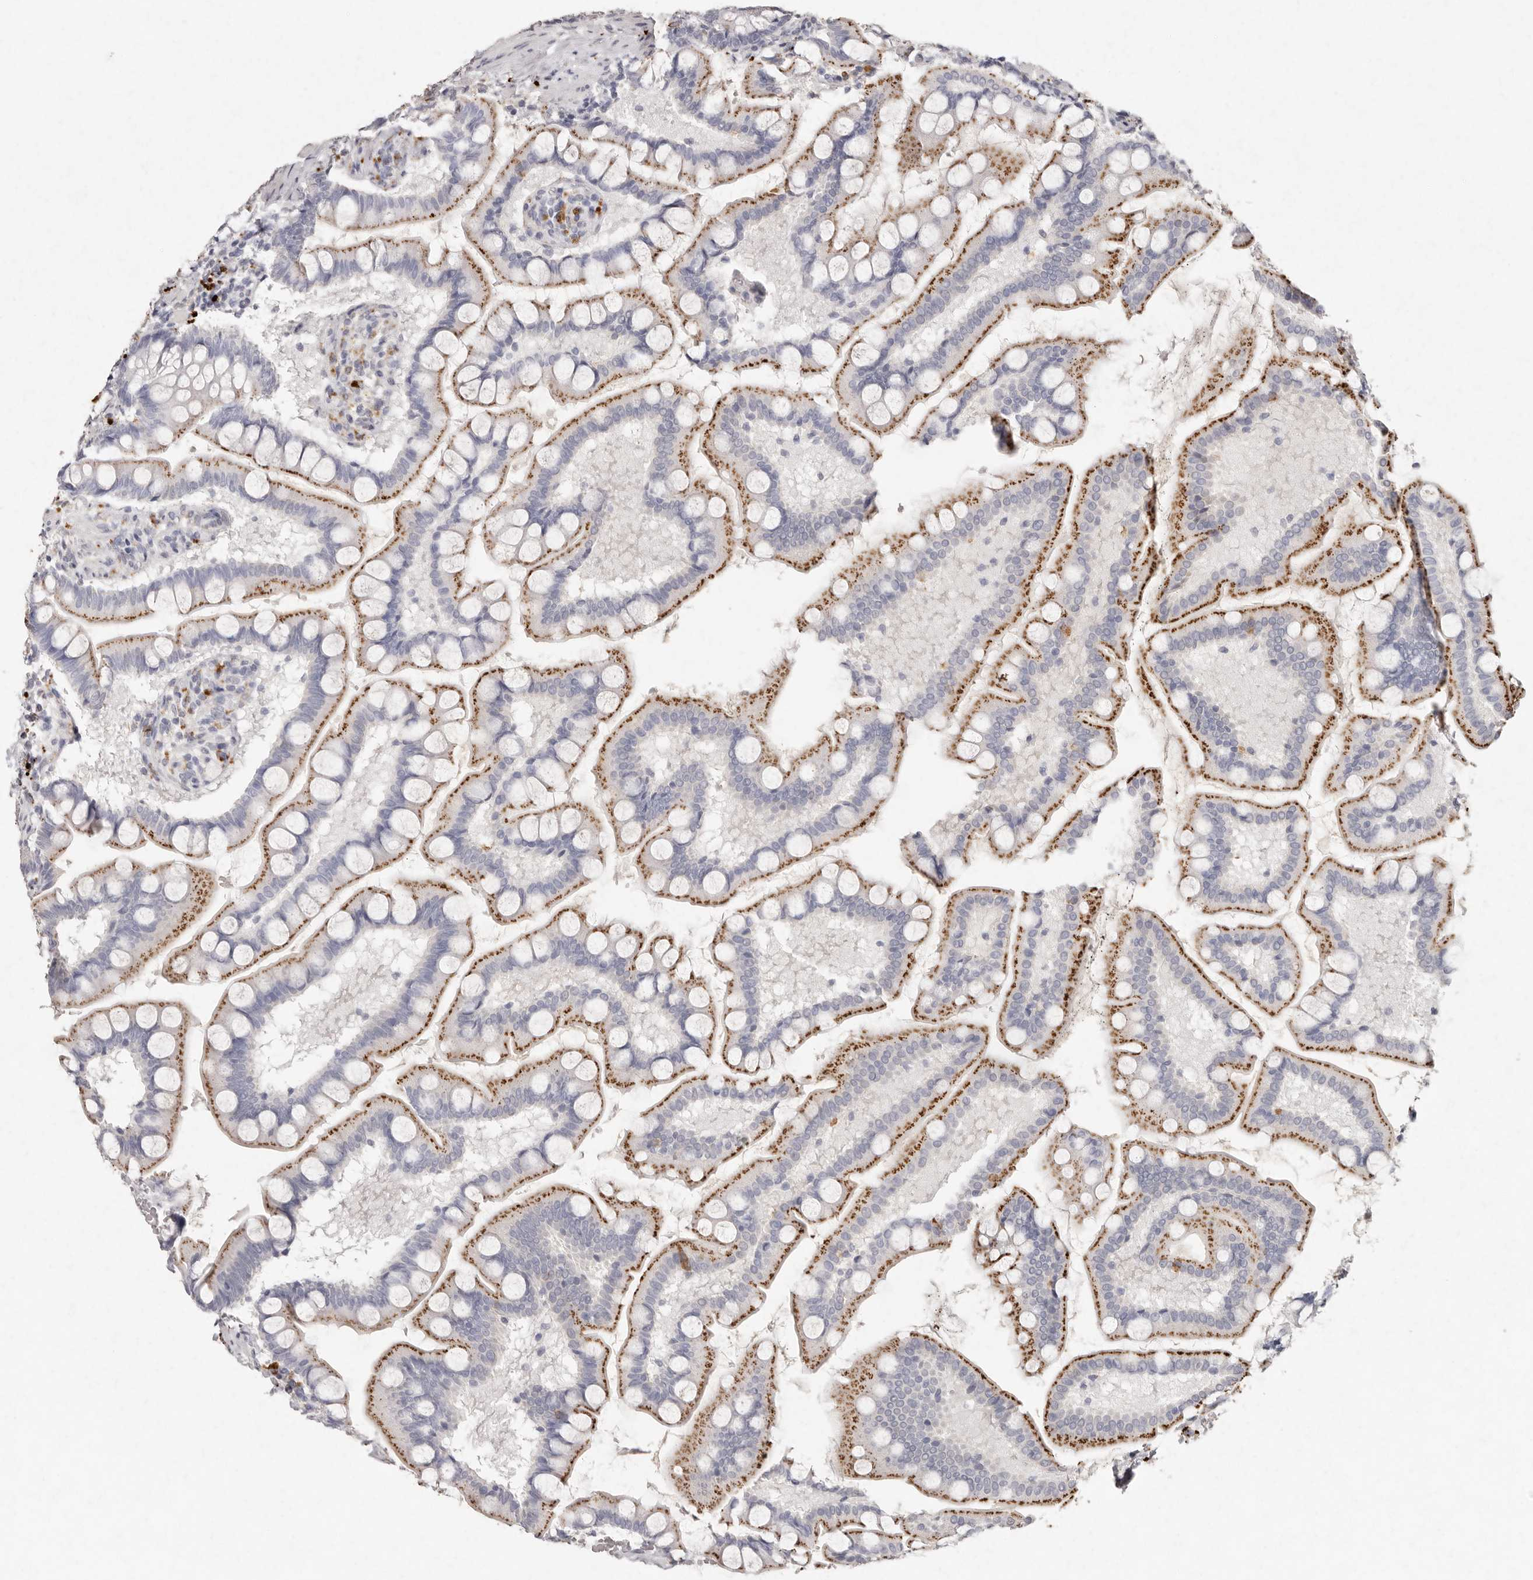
{"staining": {"intensity": "moderate", "quantity": "25%-75%", "location": "cytoplasmic/membranous"}, "tissue": "small intestine", "cell_type": "Glandular cells", "image_type": "normal", "snomed": [{"axis": "morphology", "description": "Normal tissue, NOS"}, {"axis": "topography", "description": "Small intestine"}], "caption": "This micrograph displays immunohistochemistry (IHC) staining of unremarkable human small intestine, with medium moderate cytoplasmic/membranous staining in approximately 25%-75% of glandular cells.", "gene": "FAM185A", "patient": {"sex": "male", "age": 41}}